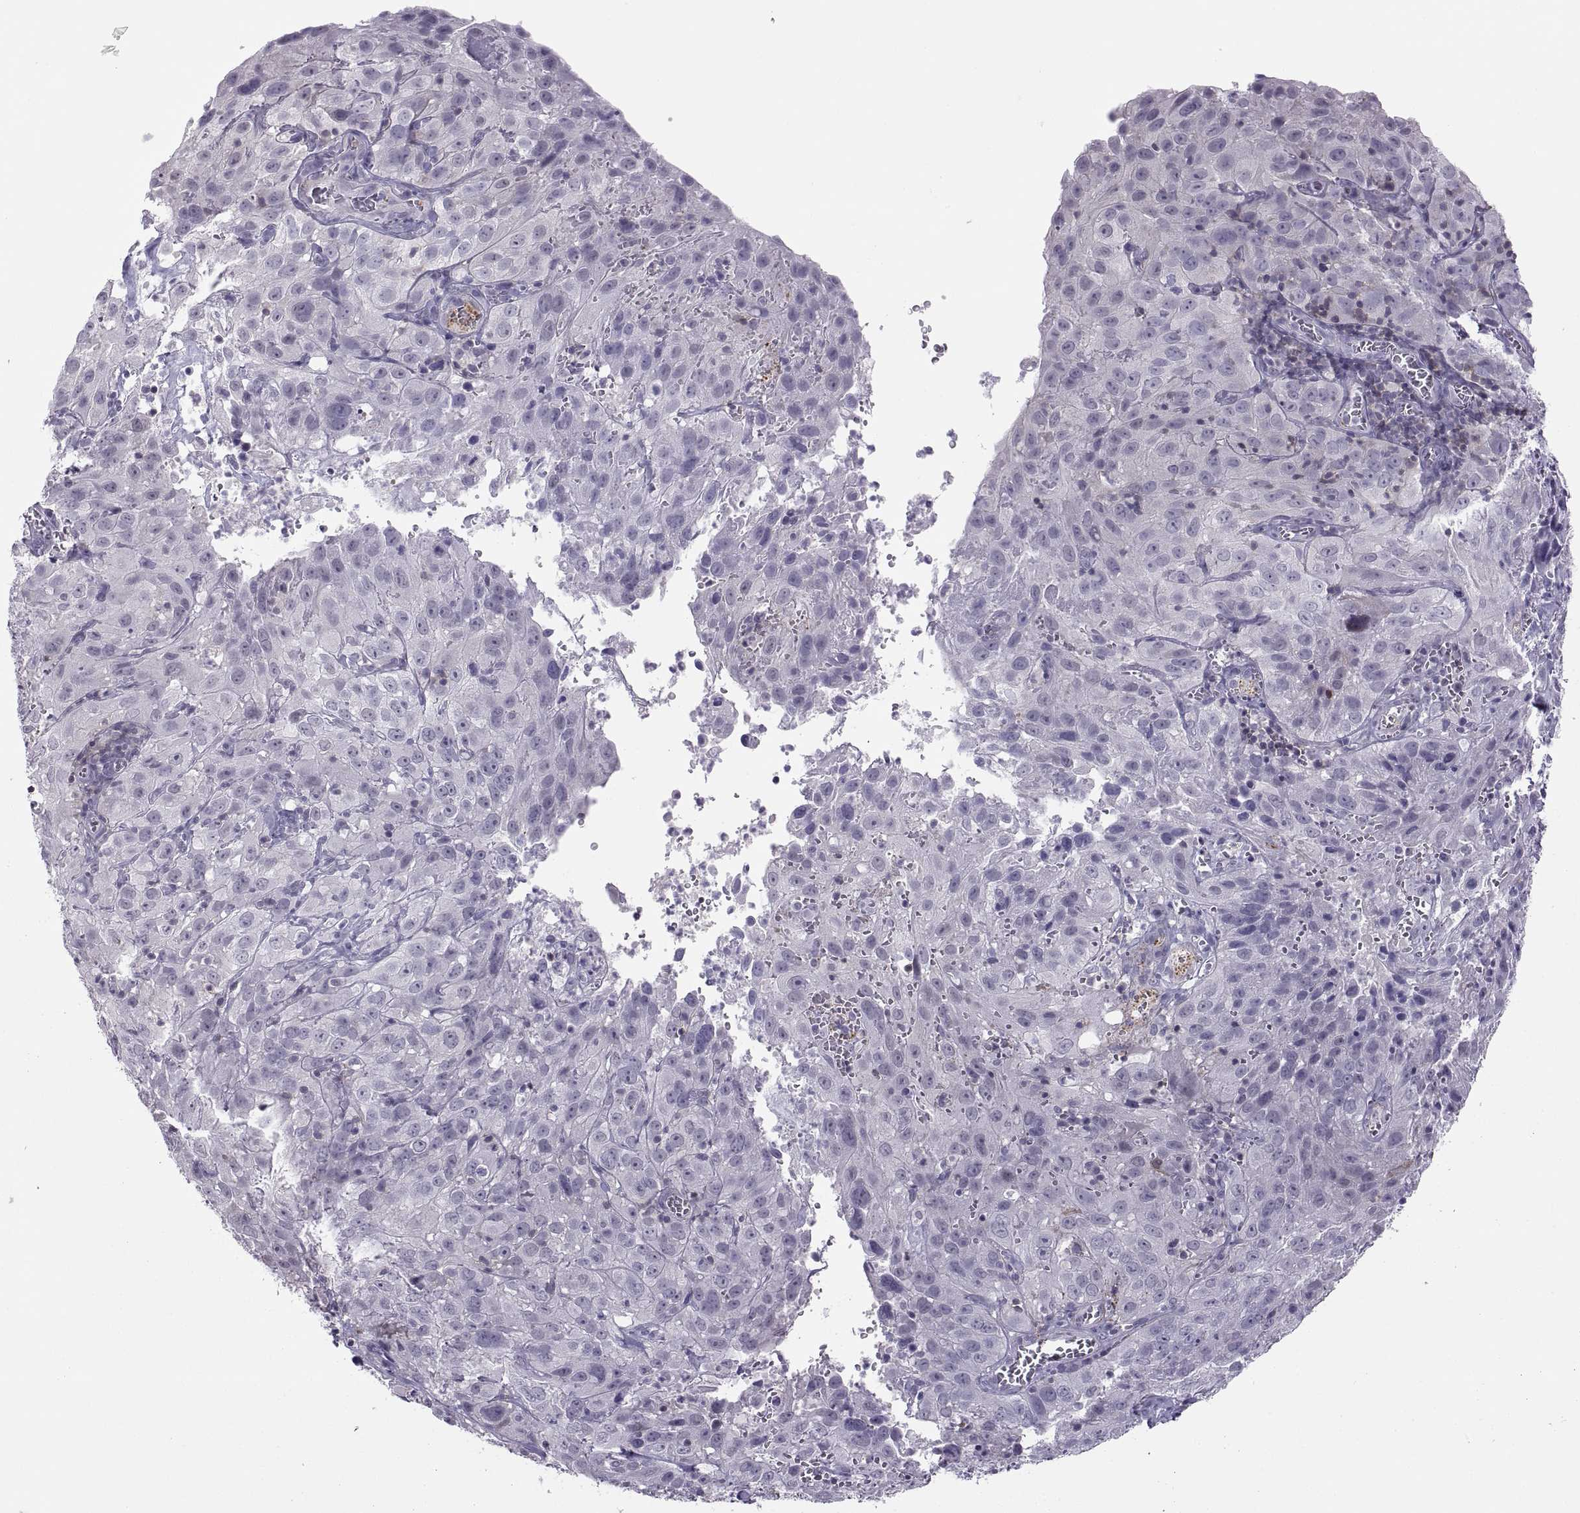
{"staining": {"intensity": "negative", "quantity": "none", "location": "none"}, "tissue": "cervical cancer", "cell_type": "Tumor cells", "image_type": "cancer", "snomed": [{"axis": "morphology", "description": "Squamous cell carcinoma, NOS"}, {"axis": "topography", "description": "Cervix"}], "caption": "A high-resolution micrograph shows IHC staining of cervical squamous cell carcinoma, which exhibits no significant positivity in tumor cells. (Stains: DAB IHC with hematoxylin counter stain, Microscopy: brightfield microscopy at high magnification).", "gene": "TTC21A", "patient": {"sex": "female", "age": 32}}